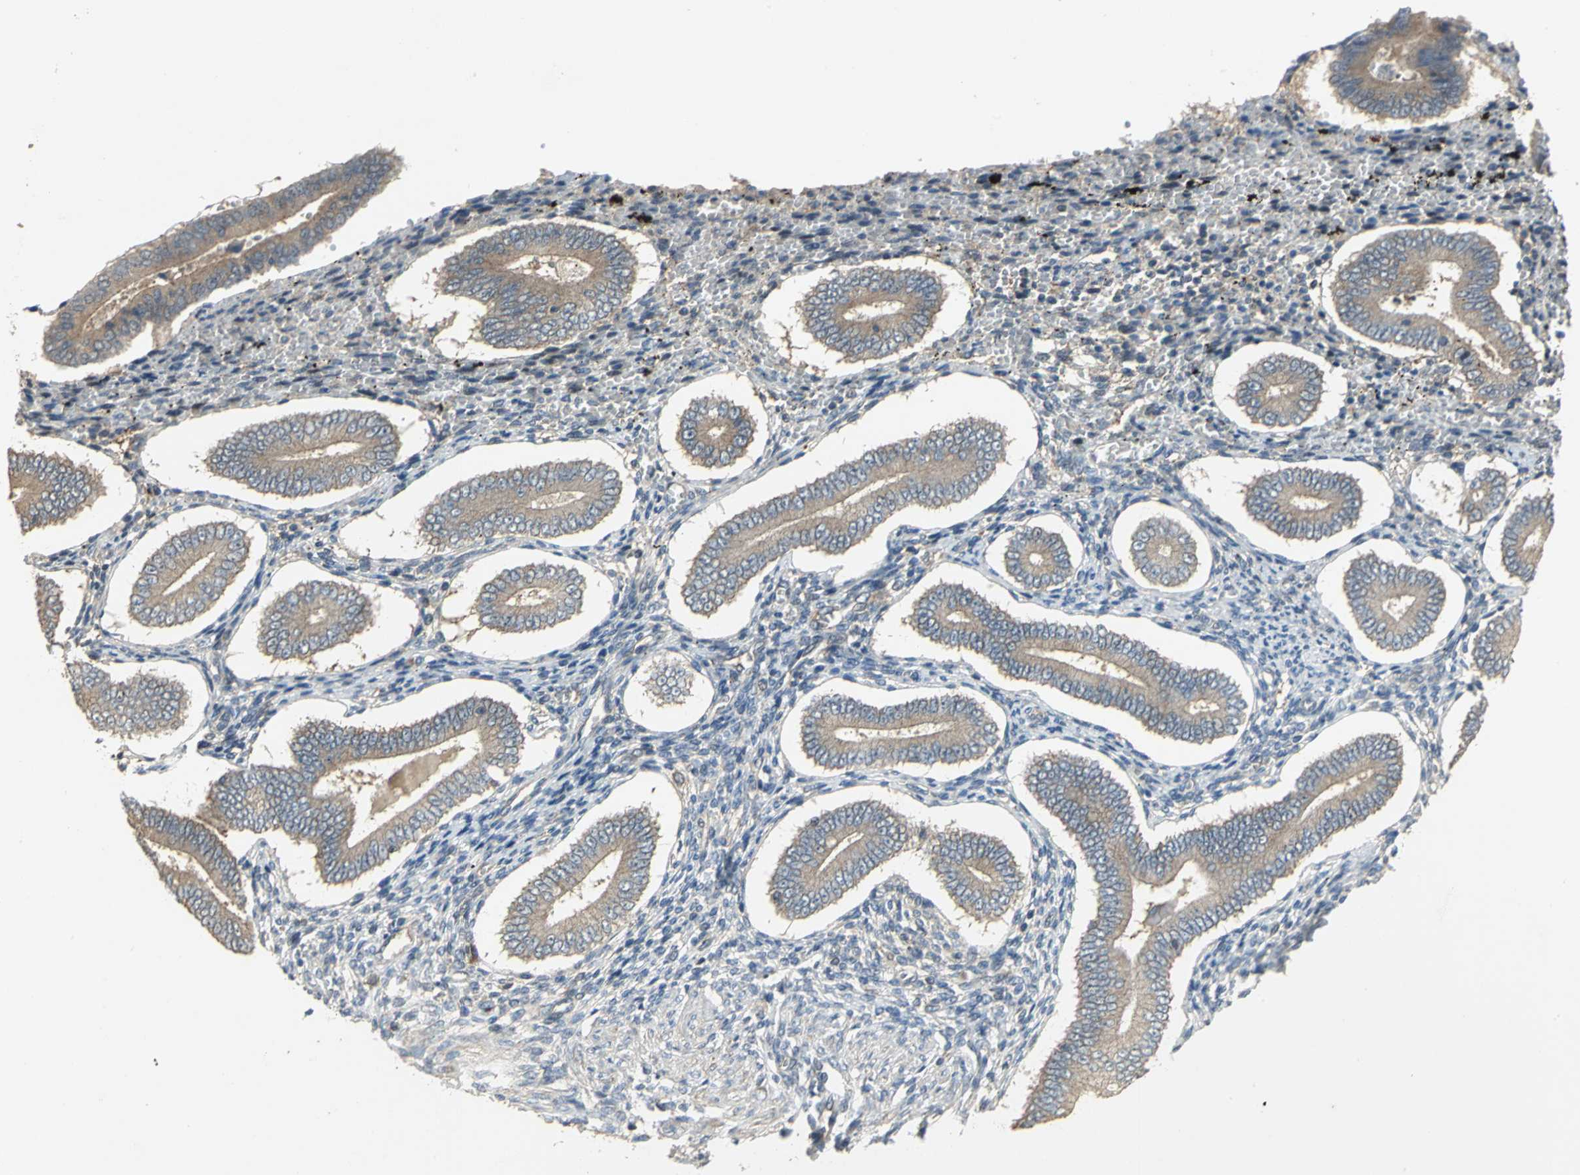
{"staining": {"intensity": "weak", "quantity": "<25%", "location": "cytoplasmic/membranous"}, "tissue": "endometrium", "cell_type": "Cells in endometrial stroma", "image_type": "normal", "snomed": [{"axis": "morphology", "description": "Normal tissue, NOS"}, {"axis": "topography", "description": "Endometrium"}], "caption": "There is no significant expression in cells in endometrial stroma of endometrium.", "gene": "MET", "patient": {"sex": "female", "age": 42}}